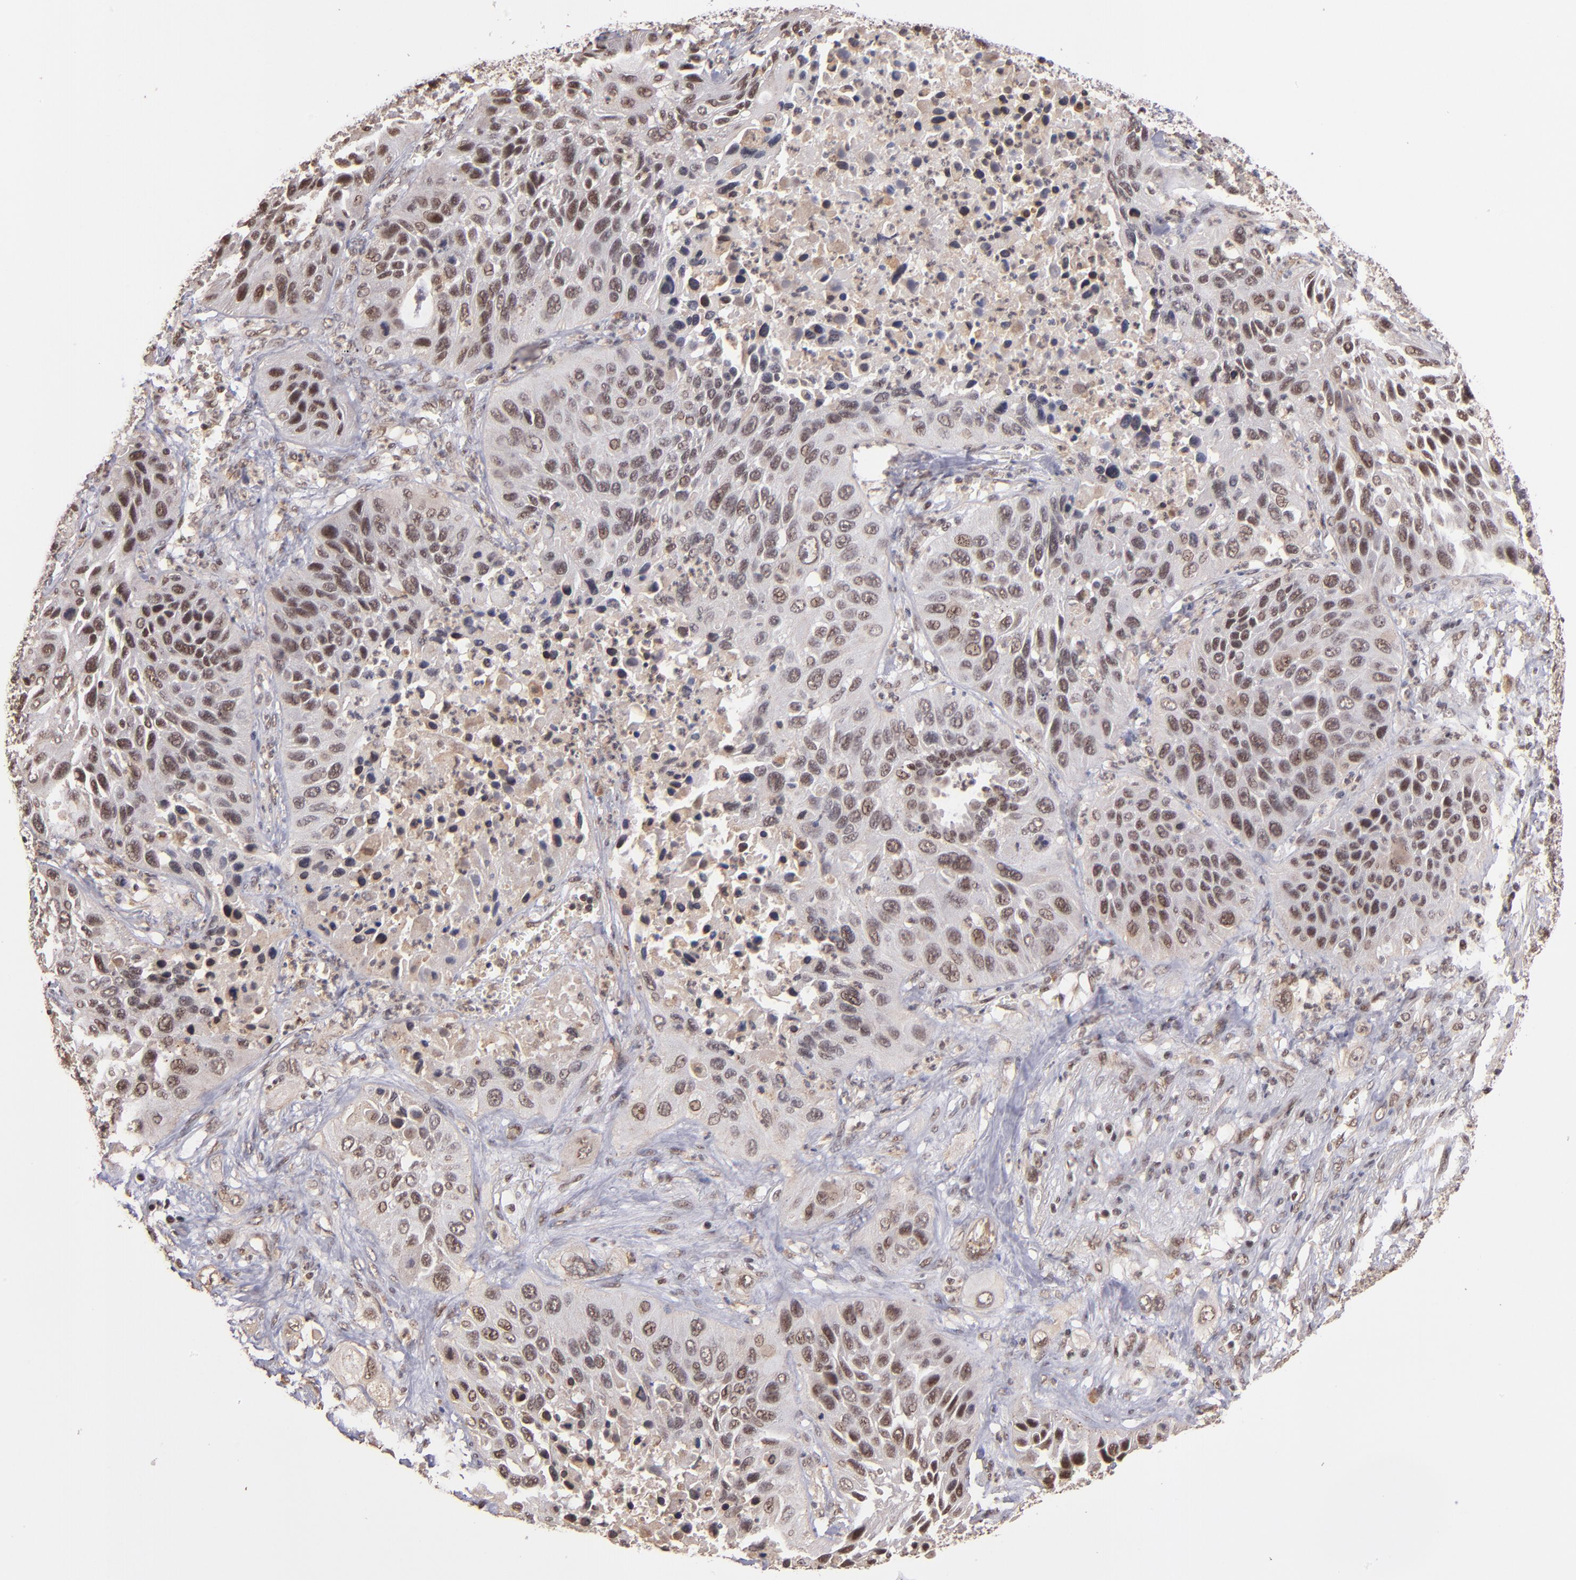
{"staining": {"intensity": "weak", "quantity": "<25%", "location": "nuclear"}, "tissue": "lung cancer", "cell_type": "Tumor cells", "image_type": "cancer", "snomed": [{"axis": "morphology", "description": "Squamous cell carcinoma, NOS"}, {"axis": "topography", "description": "Lung"}], "caption": "A high-resolution micrograph shows IHC staining of squamous cell carcinoma (lung), which reveals no significant positivity in tumor cells.", "gene": "TERF2", "patient": {"sex": "female", "age": 76}}